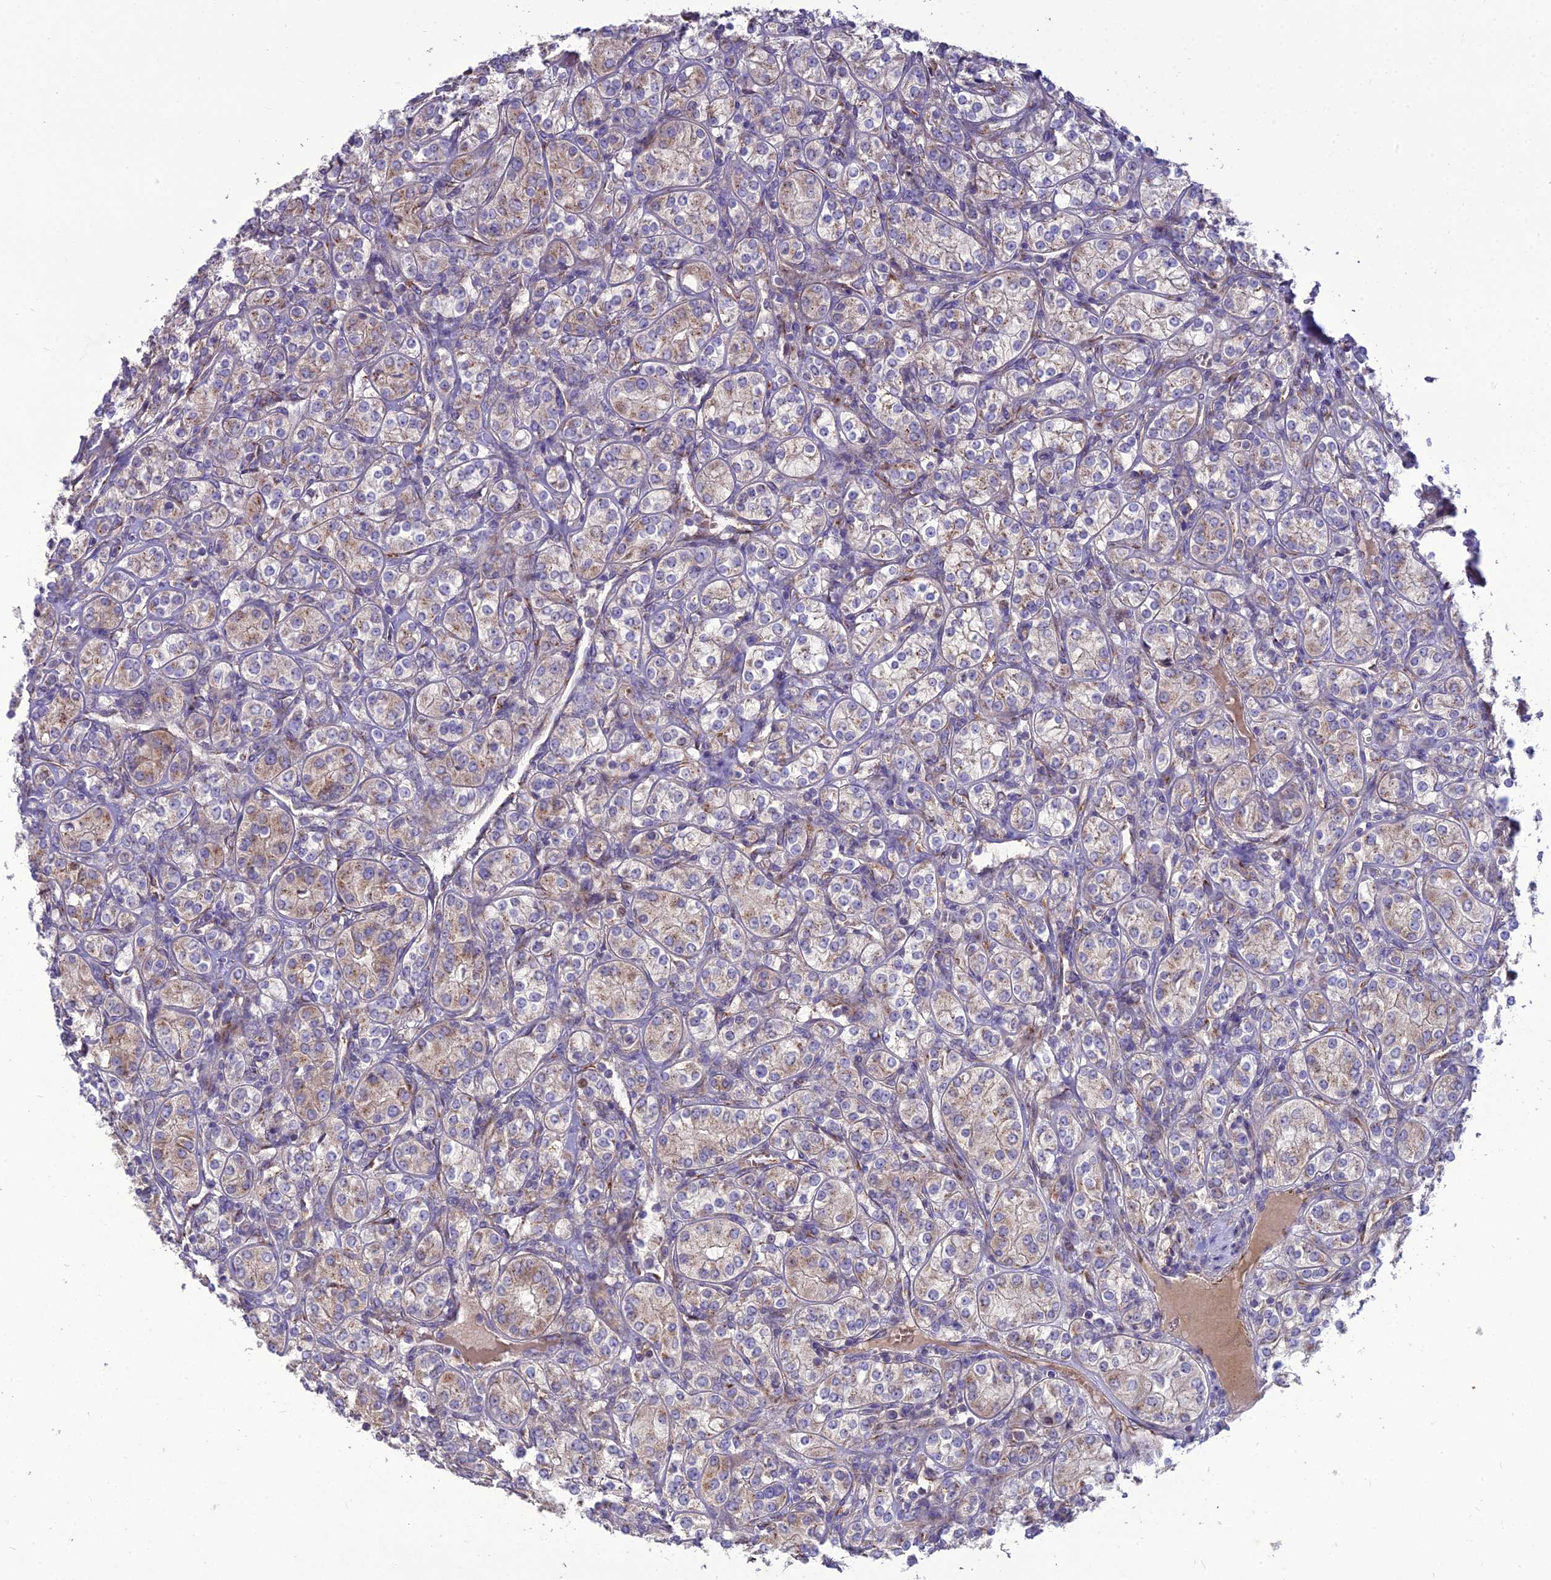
{"staining": {"intensity": "weak", "quantity": ">75%", "location": "cytoplasmic/membranous"}, "tissue": "renal cancer", "cell_type": "Tumor cells", "image_type": "cancer", "snomed": [{"axis": "morphology", "description": "Adenocarcinoma, NOS"}, {"axis": "topography", "description": "Kidney"}], "caption": "Protein staining of renal adenocarcinoma tissue demonstrates weak cytoplasmic/membranous staining in approximately >75% of tumor cells. Immunohistochemistry stains the protein of interest in brown and the nuclei are stained blue.", "gene": "SPRYD7", "patient": {"sex": "male", "age": 77}}